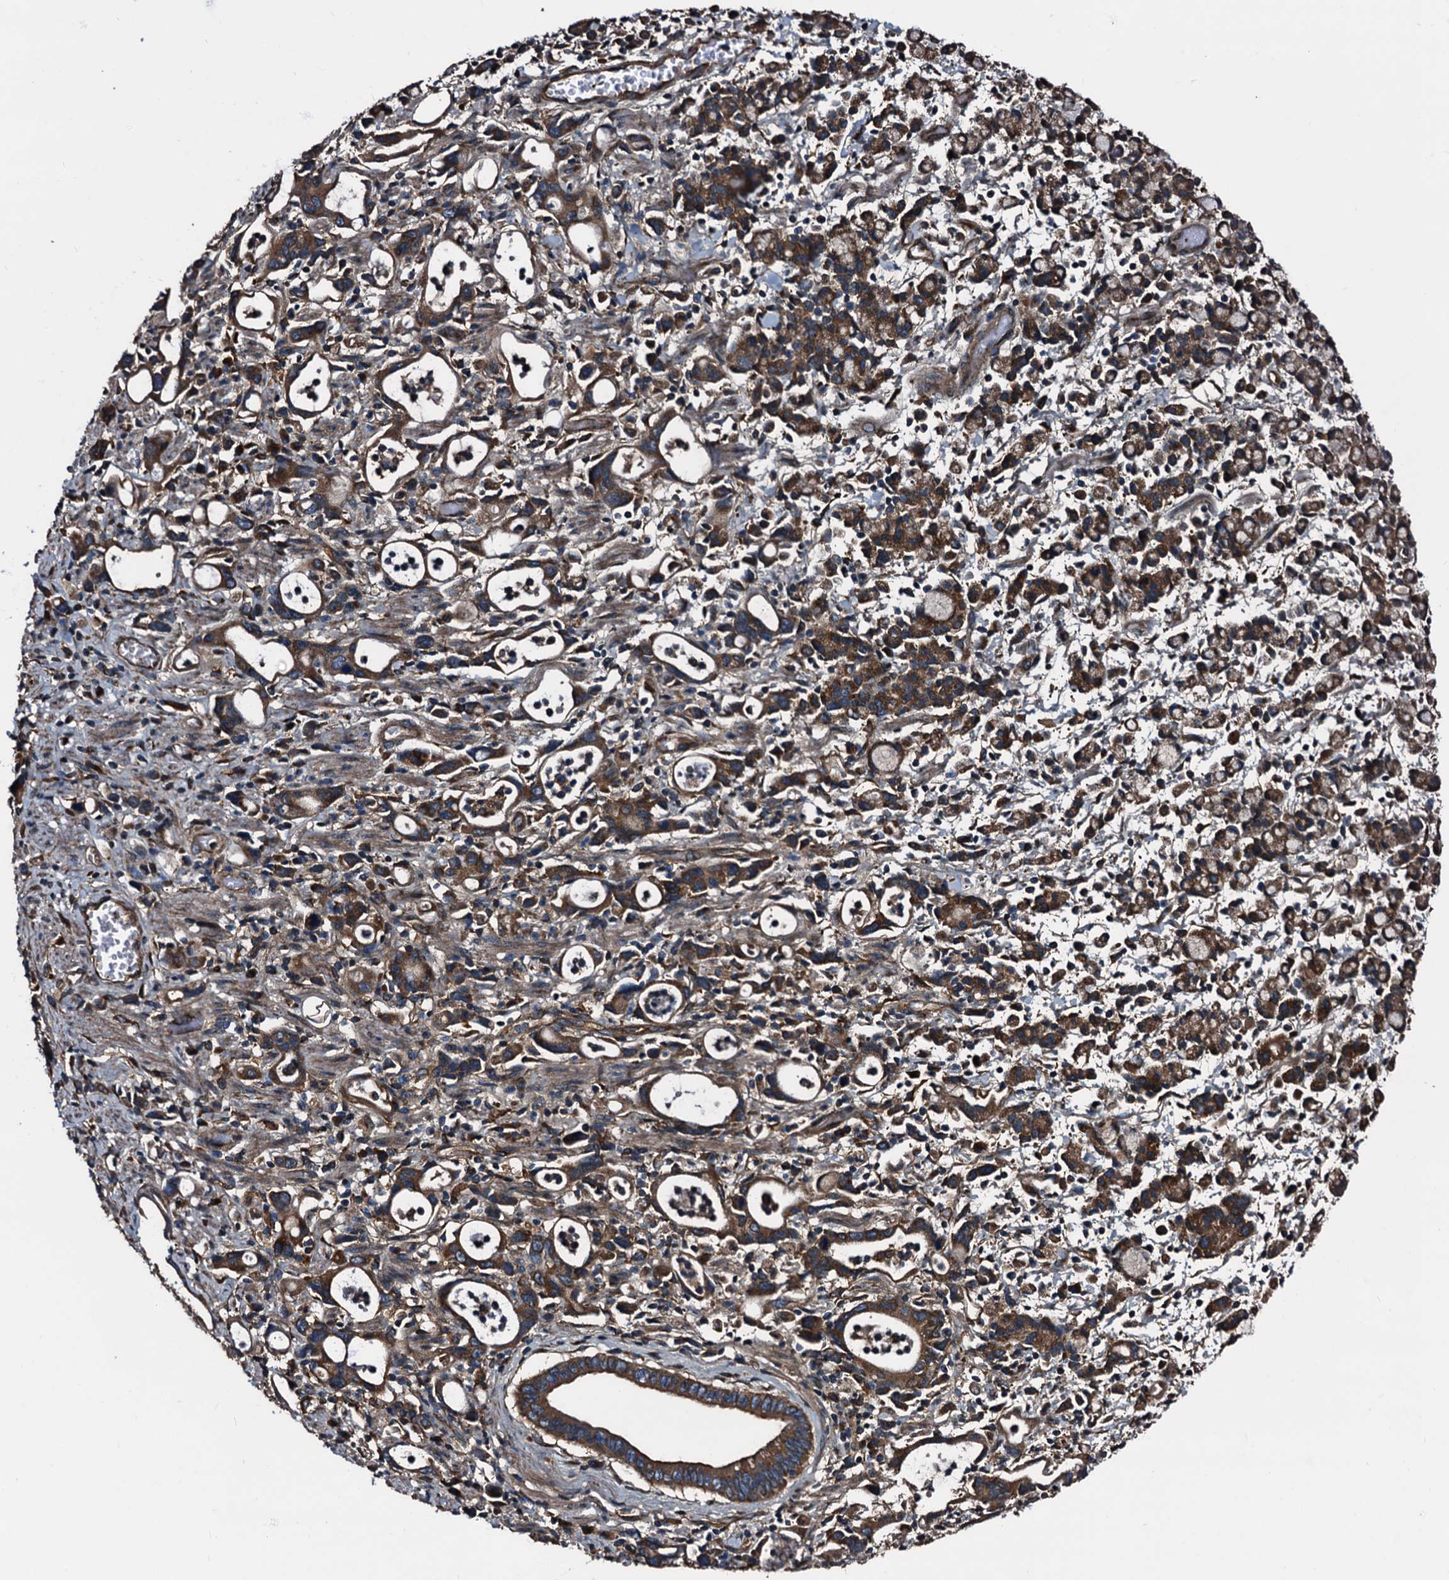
{"staining": {"intensity": "moderate", "quantity": ">75%", "location": "cytoplasmic/membranous"}, "tissue": "stomach cancer", "cell_type": "Tumor cells", "image_type": "cancer", "snomed": [{"axis": "morphology", "description": "Adenocarcinoma, NOS"}, {"axis": "topography", "description": "Stomach, lower"}], "caption": "IHC staining of stomach adenocarcinoma, which displays medium levels of moderate cytoplasmic/membranous staining in approximately >75% of tumor cells indicating moderate cytoplasmic/membranous protein positivity. The staining was performed using DAB (3,3'-diaminobenzidine) (brown) for protein detection and nuclei were counterstained in hematoxylin (blue).", "gene": "PEX5", "patient": {"sex": "female", "age": 43}}